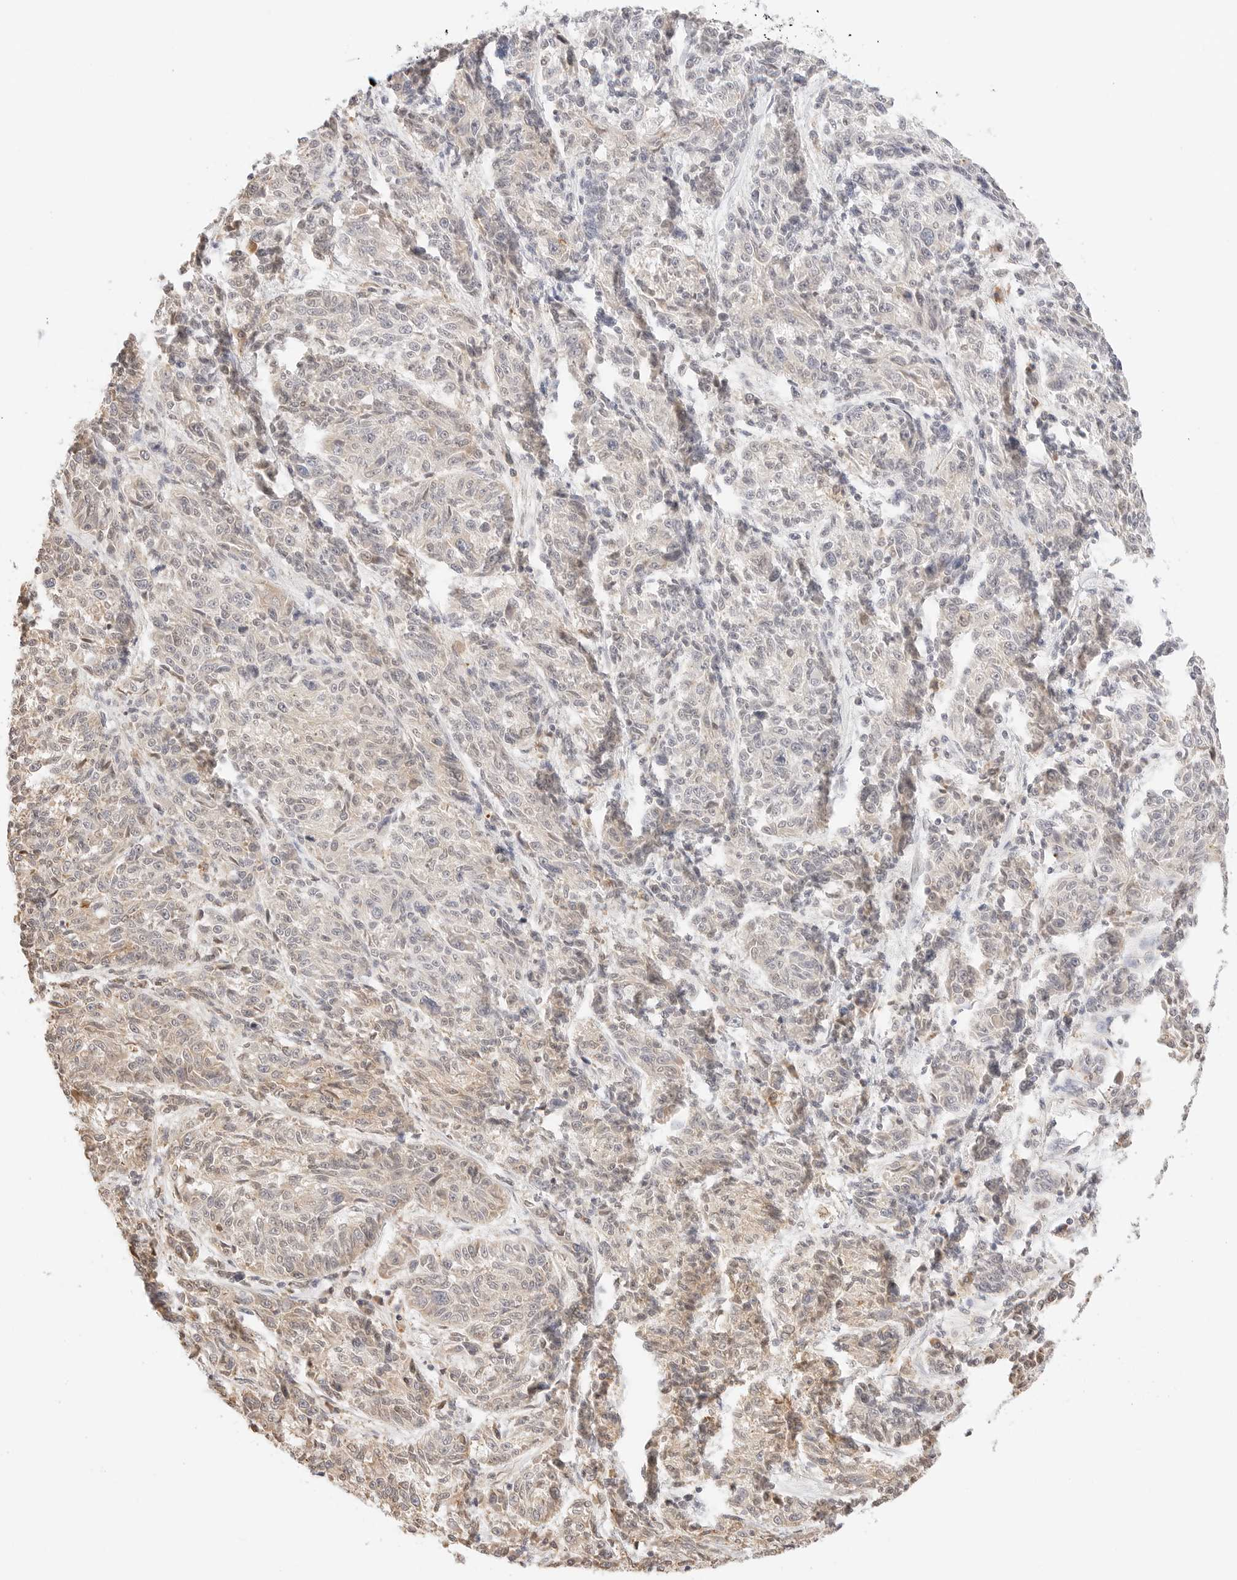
{"staining": {"intensity": "weak", "quantity": "<25%", "location": "cytoplasmic/membranous"}, "tissue": "melanoma", "cell_type": "Tumor cells", "image_type": "cancer", "snomed": [{"axis": "morphology", "description": "Malignant melanoma, NOS"}, {"axis": "topography", "description": "Skin"}], "caption": "Immunohistochemistry photomicrograph of neoplastic tissue: melanoma stained with DAB displays no significant protein staining in tumor cells.", "gene": "ERO1B", "patient": {"sex": "male", "age": 53}}